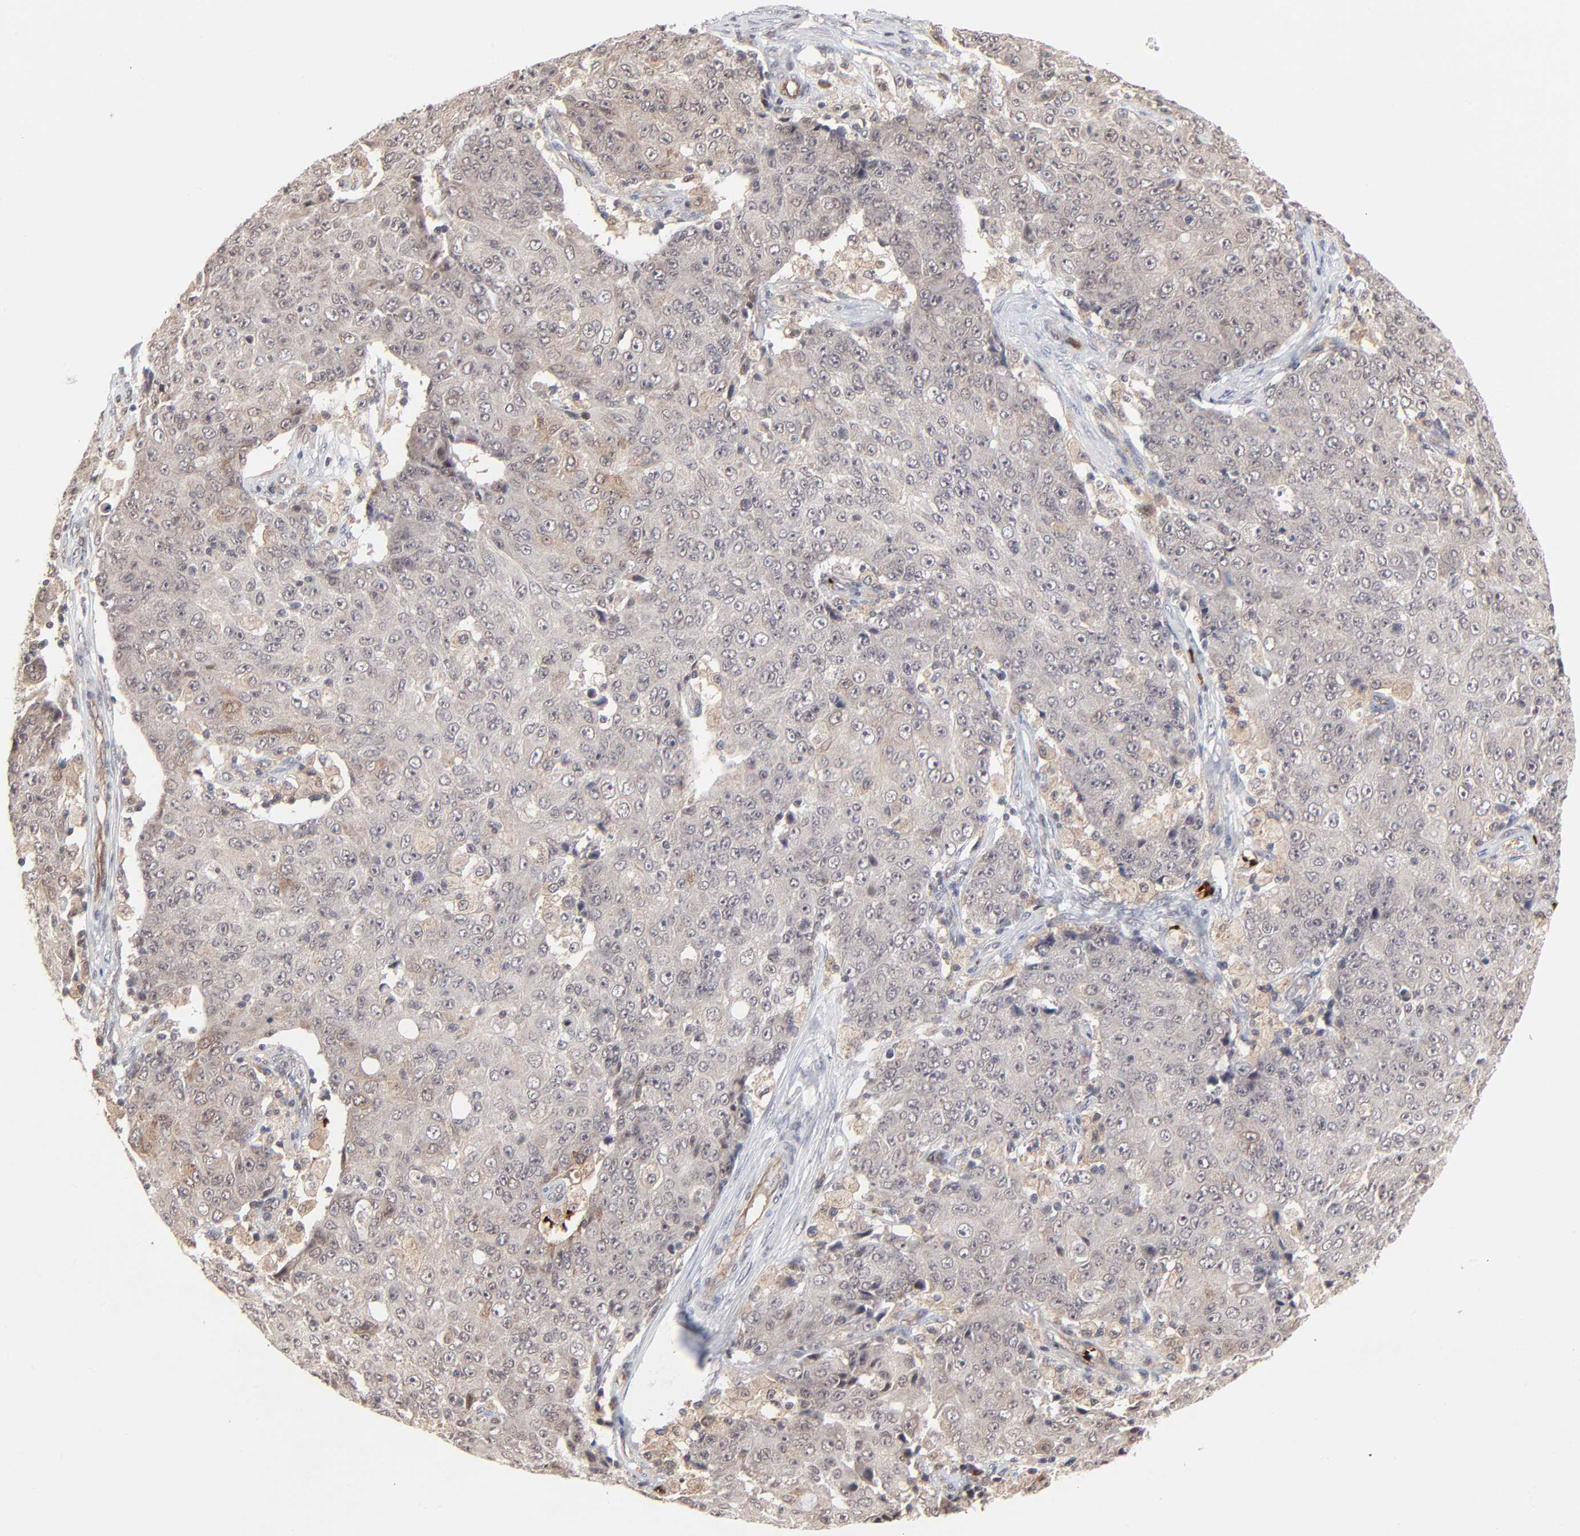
{"staining": {"intensity": "moderate", "quantity": ">75%", "location": "cytoplasmic/membranous"}, "tissue": "ovarian cancer", "cell_type": "Tumor cells", "image_type": "cancer", "snomed": [{"axis": "morphology", "description": "Carcinoma, endometroid"}, {"axis": "topography", "description": "Ovary"}], "caption": "There is medium levels of moderate cytoplasmic/membranous positivity in tumor cells of ovarian cancer (endometroid carcinoma), as demonstrated by immunohistochemical staining (brown color).", "gene": "CASP10", "patient": {"sex": "female", "age": 42}}